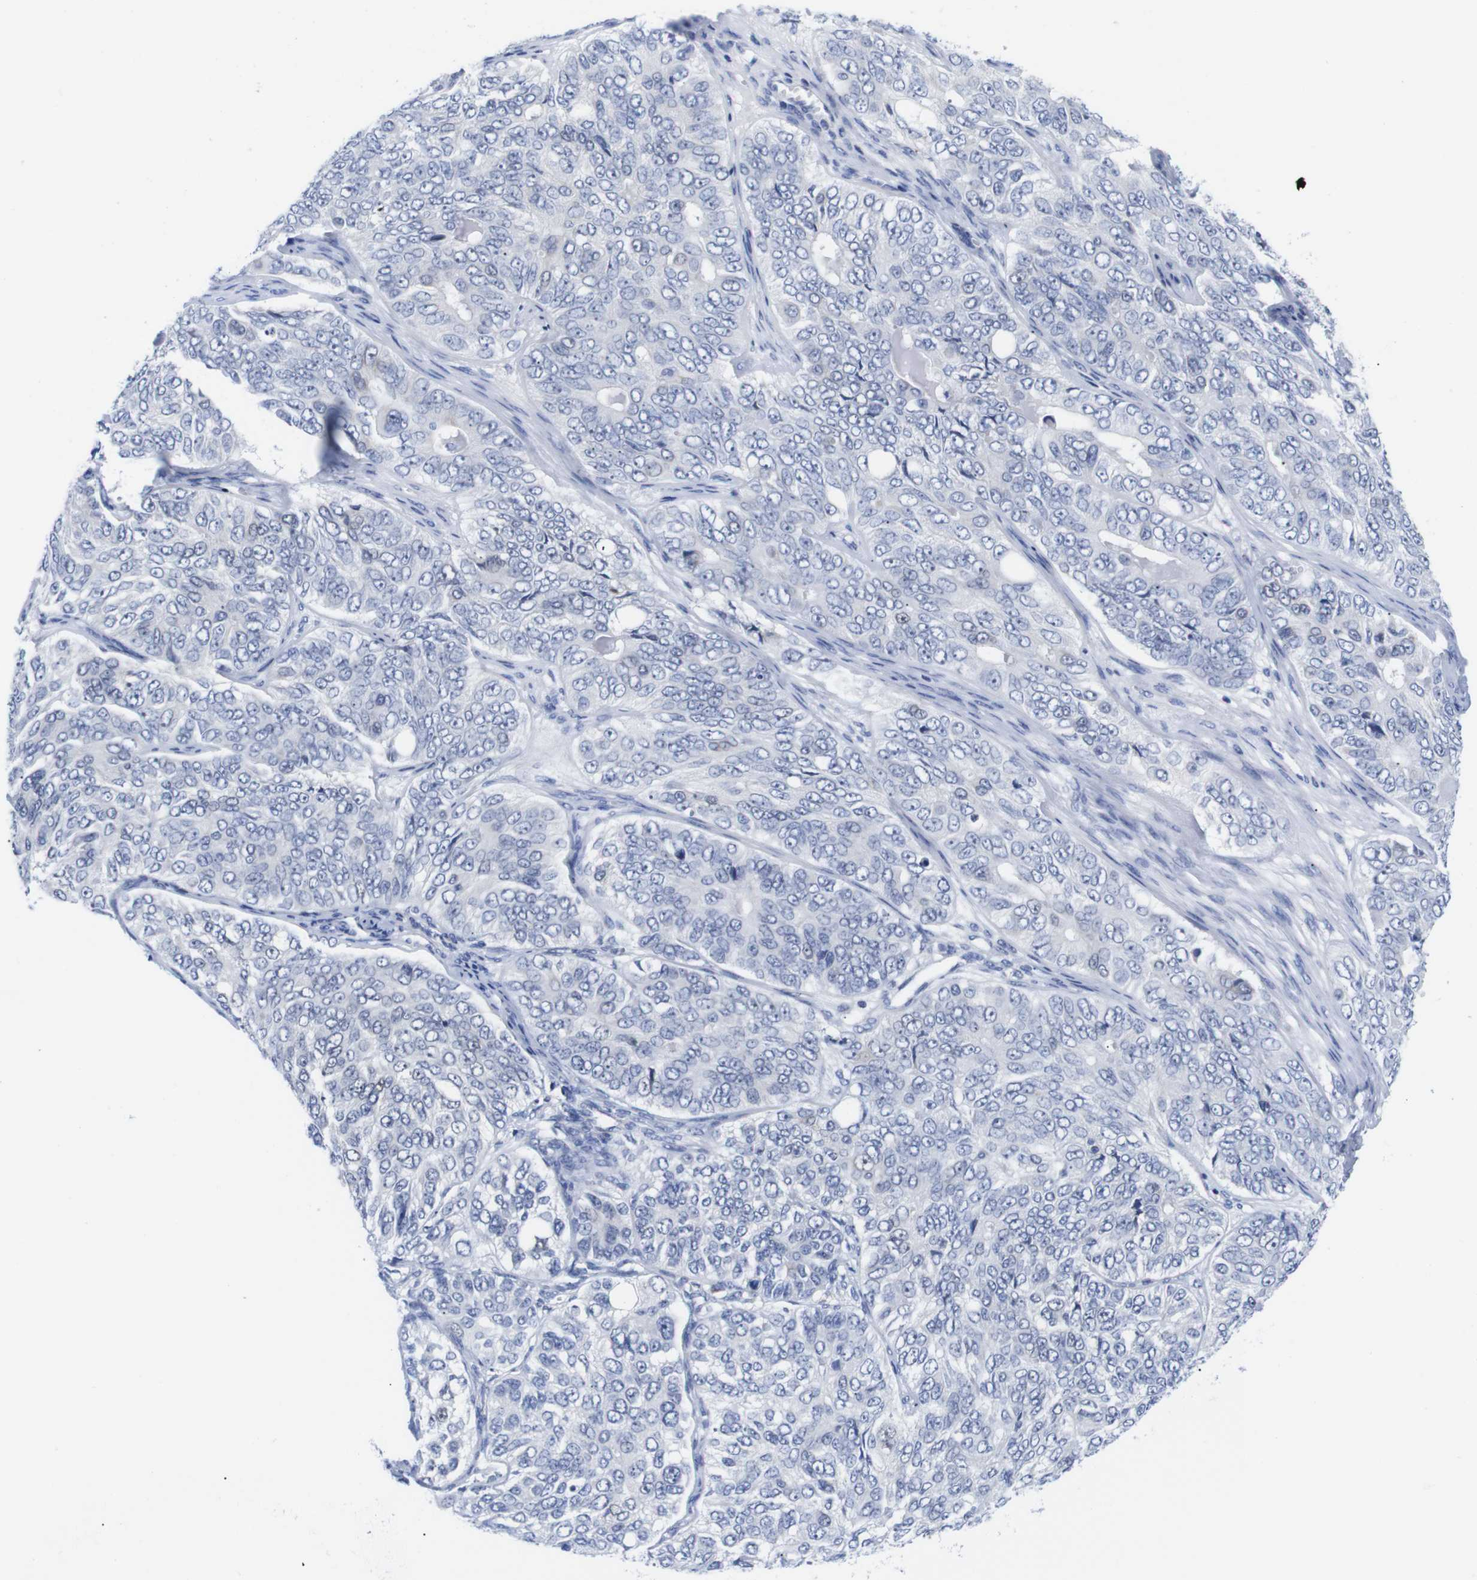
{"staining": {"intensity": "weak", "quantity": "<25%", "location": "nuclear"}, "tissue": "ovarian cancer", "cell_type": "Tumor cells", "image_type": "cancer", "snomed": [{"axis": "morphology", "description": "Carcinoma, endometroid"}, {"axis": "topography", "description": "Ovary"}], "caption": "Tumor cells show no significant protein staining in ovarian cancer (endometroid carcinoma). Brightfield microscopy of IHC stained with DAB (3,3'-diaminobenzidine) (brown) and hematoxylin (blue), captured at high magnification.", "gene": "LRRC55", "patient": {"sex": "female", "age": 51}}